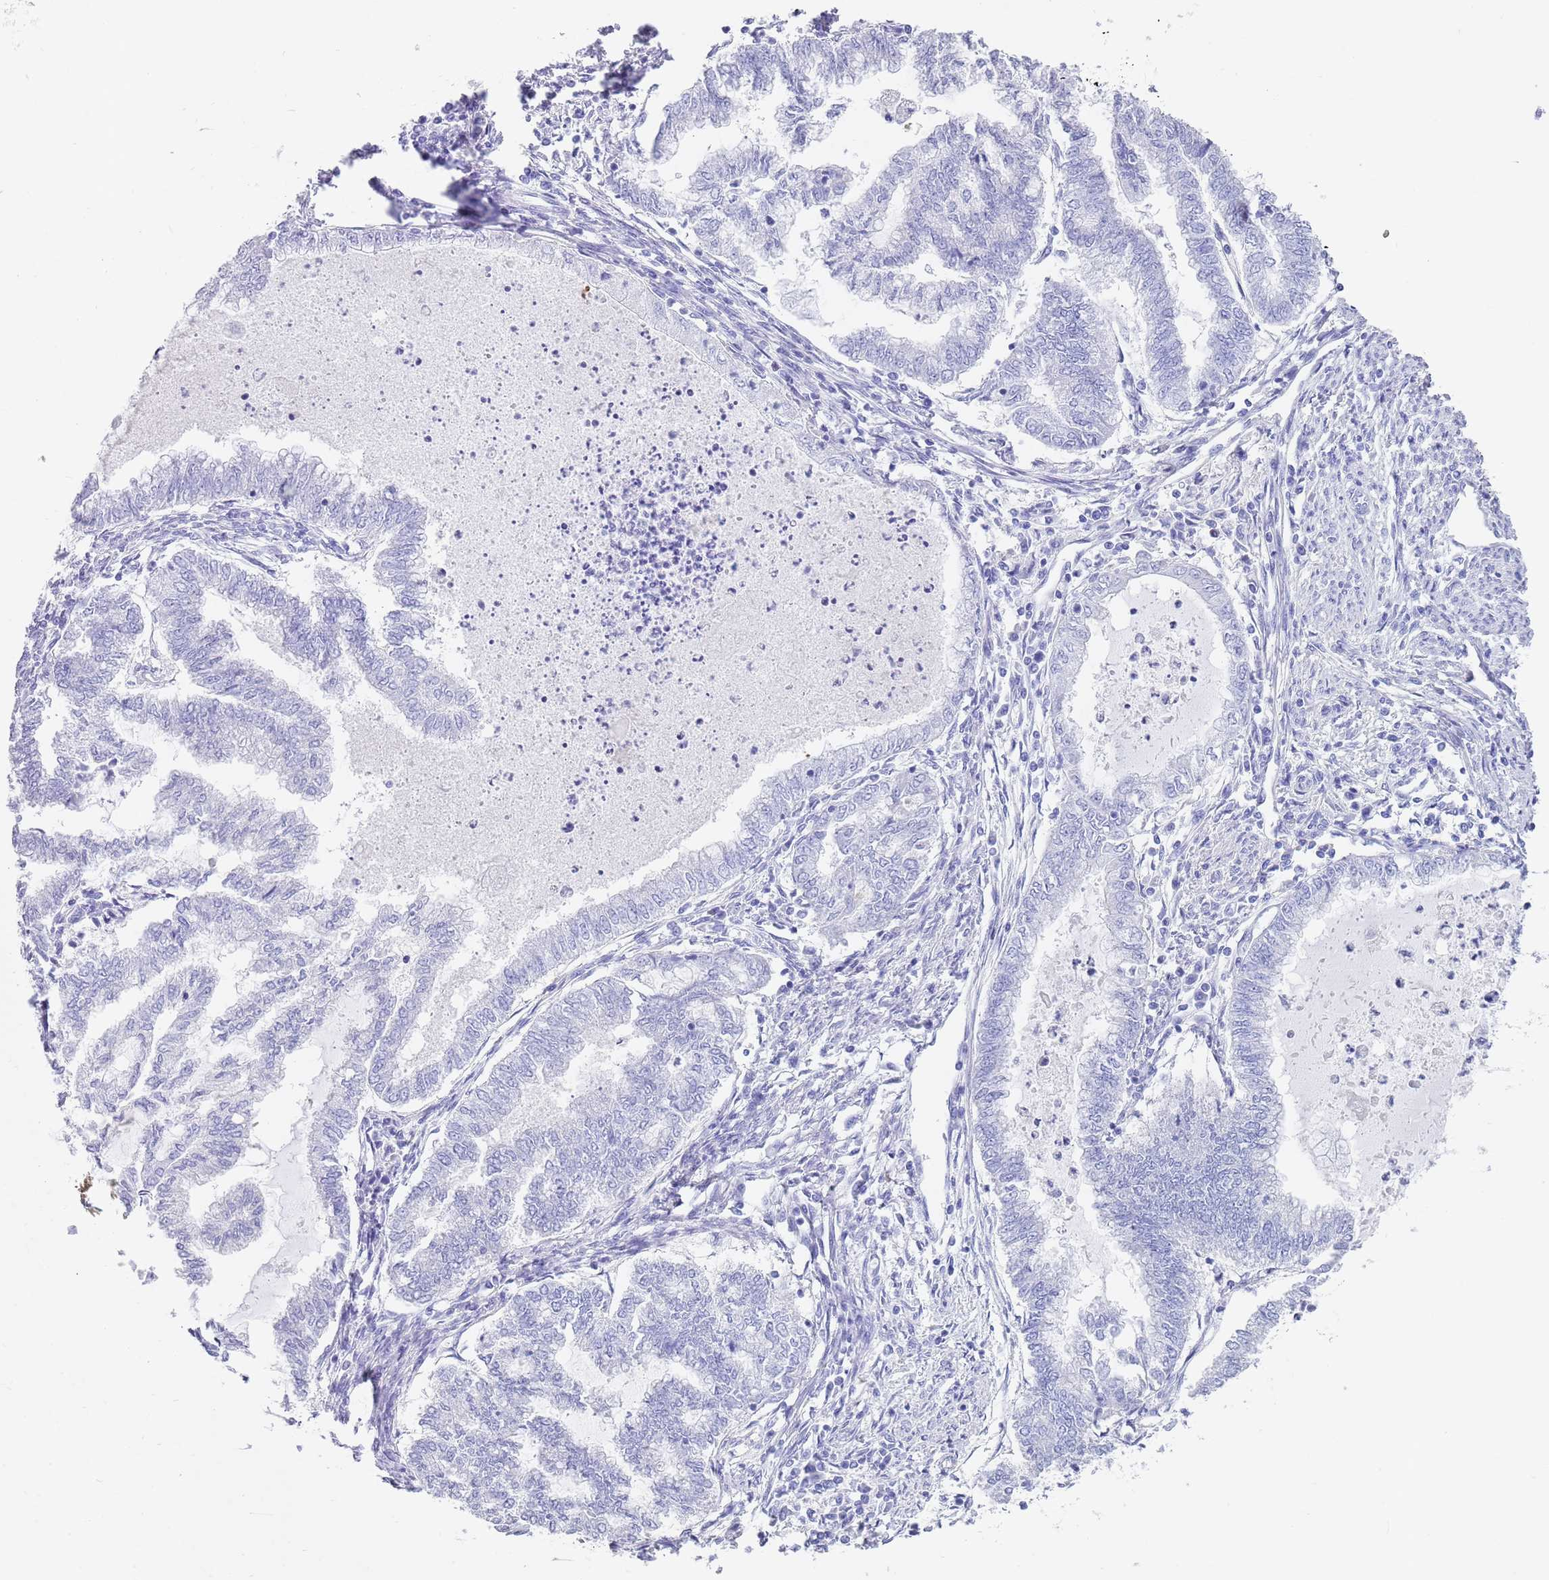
{"staining": {"intensity": "negative", "quantity": "none", "location": "none"}, "tissue": "endometrial cancer", "cell_type": "Tumor cells", "image_type": "cancer", "snomed": [{"axis": "morphology", "description": "Adenocarcinoma, NOS"}, {"axis": "topography", "description": "Endometrium"}], "caption": "A high-resolution micrograph shows immunohistochemistry staining of endometrial cancer, which shows no significant staining in tumor cells. (Brightfield microscopy of DAB immunohistochemistry (IHC) at high magnification).", "gene": "CPXM2", "patient": {"sex": "female", "age": 79}}